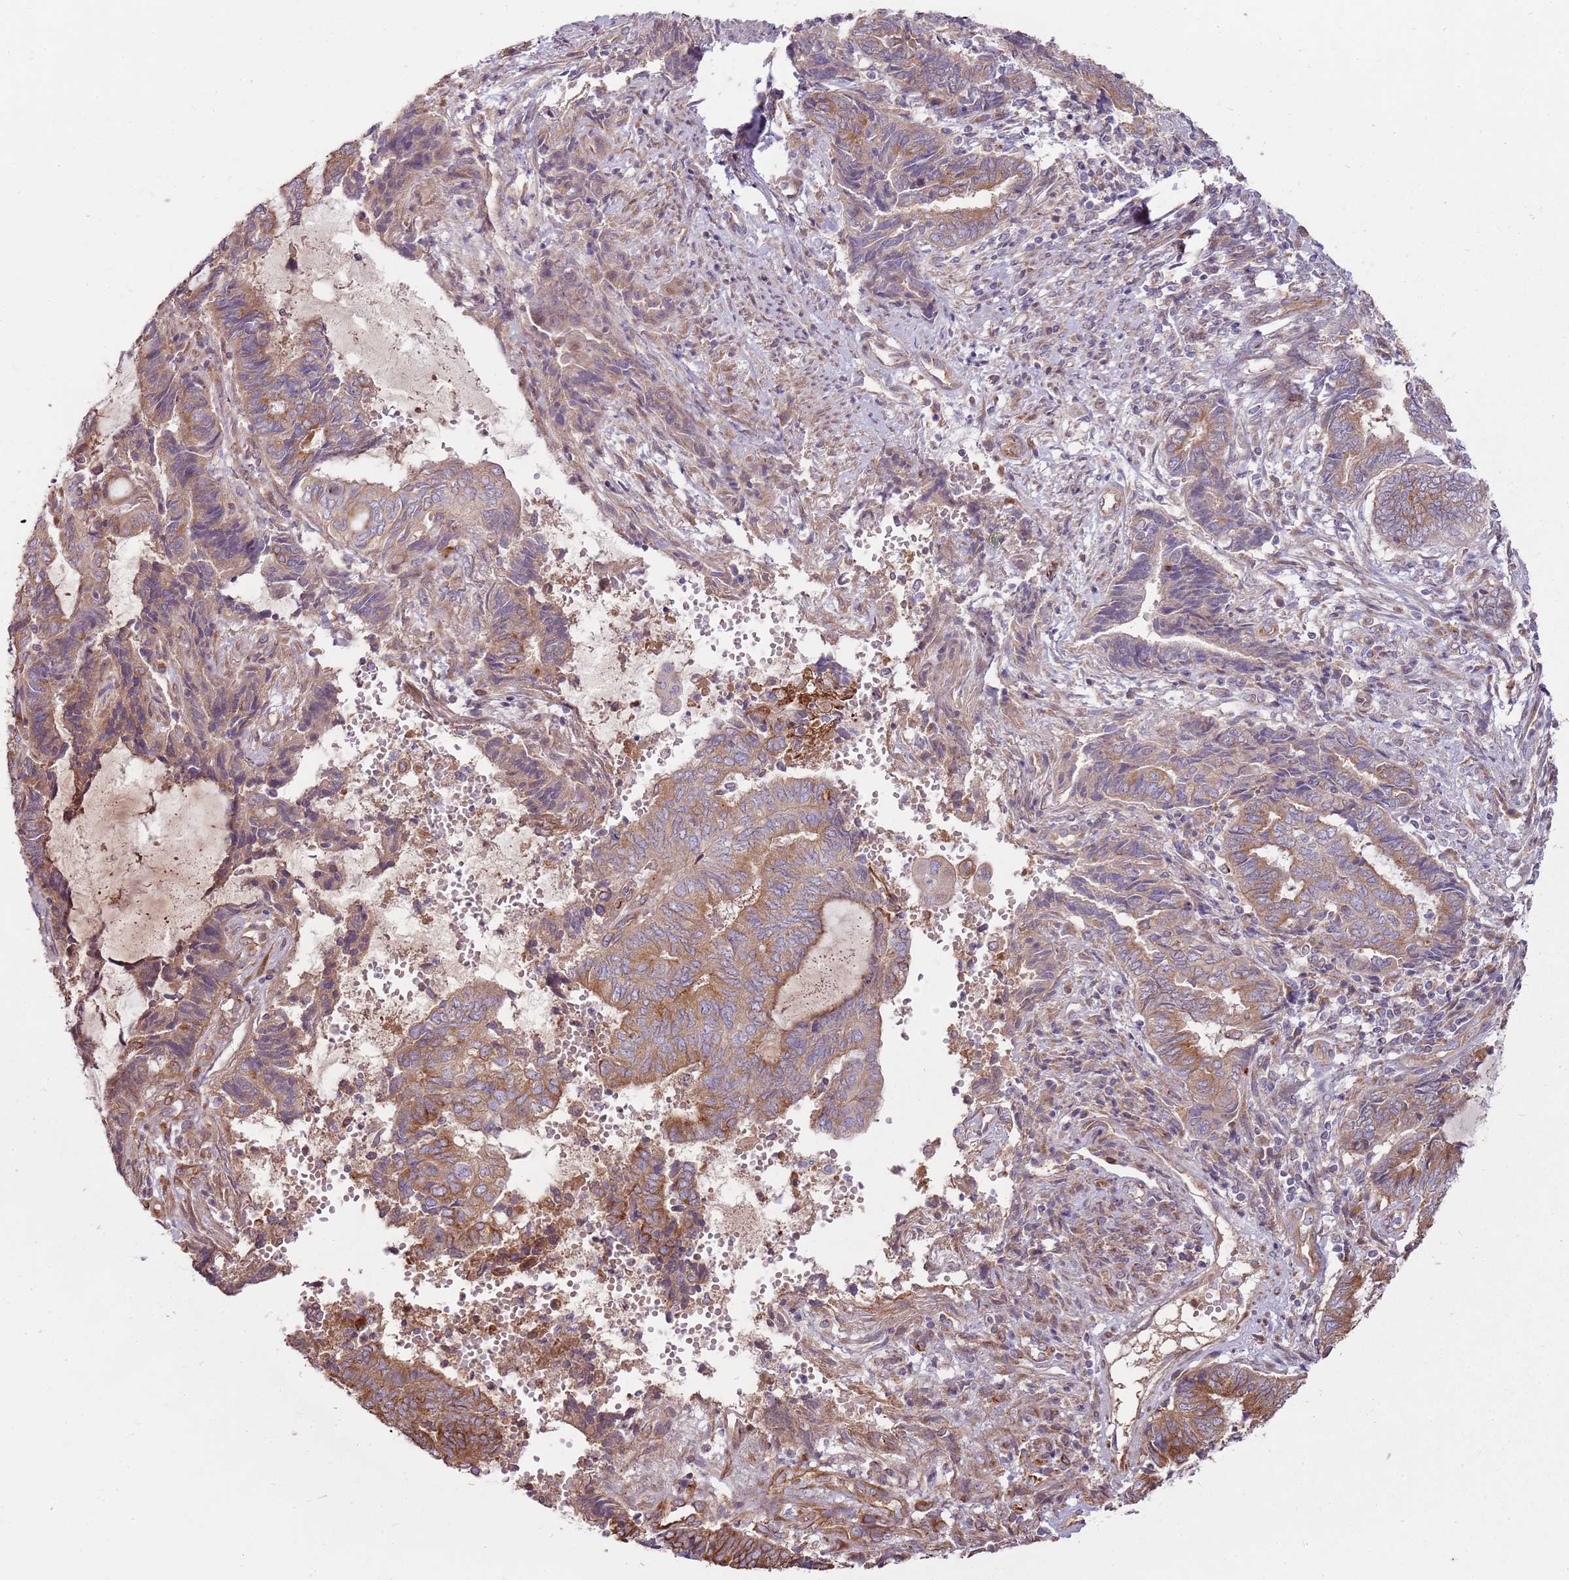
{"staining": {"intensity": "moderate", "quantity": ">75%", "location": "cytoplasmic/membranous"}, "tissue": "endometrial cancer", "cell_type": "Tumor cells", "image_type": "cancer", "snomed": [{"axis": "morphology", "description": "Adenocarcinoma, NOS"}, {"axis": "topography", "description": "Uterus"}, {"axis": "topography", "description": "Endometrium"}], "caption": "There is medium levels of moderate cytoplasmic/membranous positivity in tumor cells of endometrial cancer (adenocarcinoma), as demonstrated by immunohistochemical staining (brown color).", "gene": "EMC1", "patient": {"sex": "female", "age": 70}}